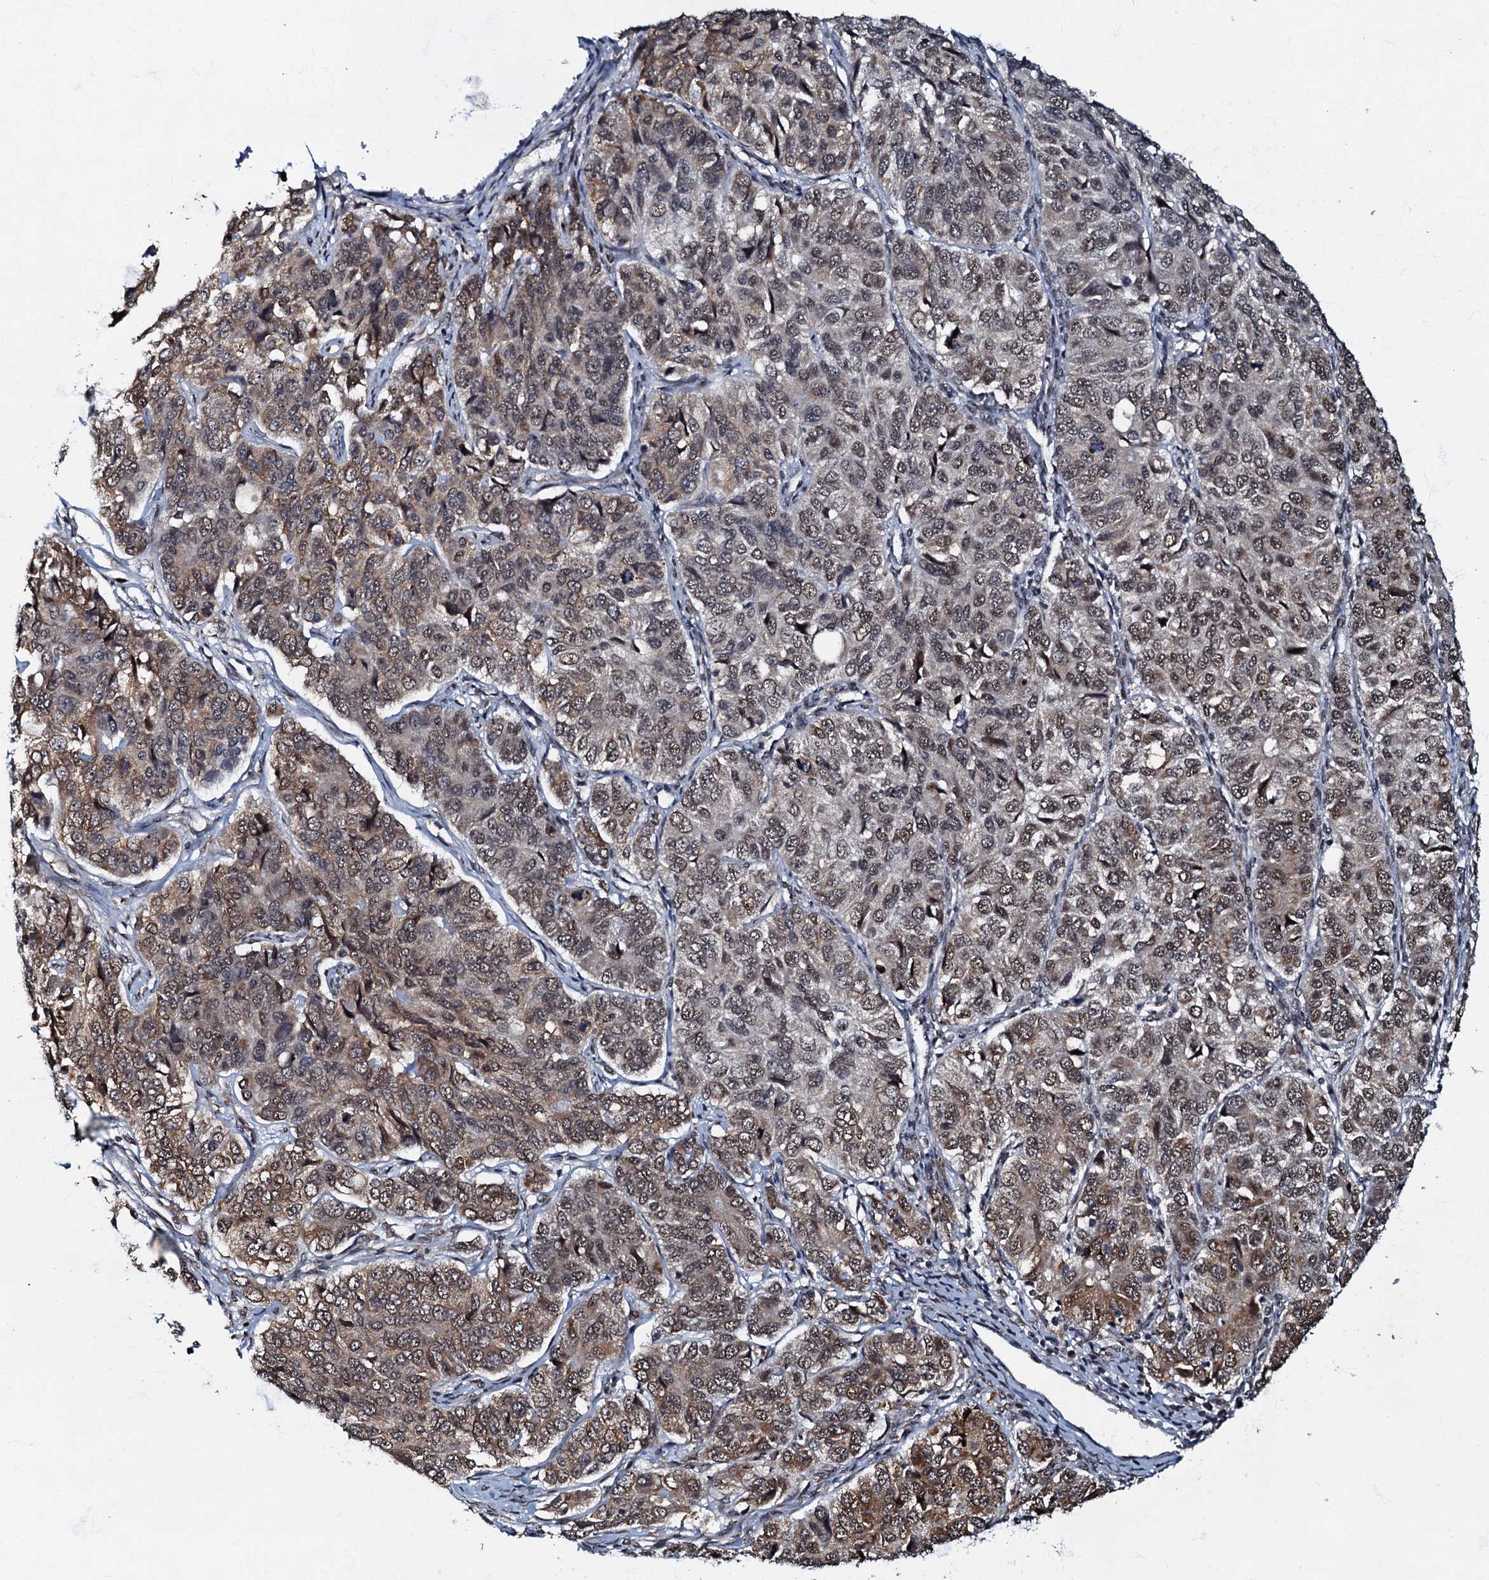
{"staining": {"intensity": "moderate", "quantity": ">75%", "location": "cytoplasmic/membranous,nuclear"}, "tissue": "ovarian cancer", "cell_type": "Tumor cells", "image_type": "cancer", "snomed": [{"axis": "morphology", "description": "Carcinoma, endometroid"}, {"axis": "topography", "description": "Ovary"}], "caption": "A high-resolution histopathology image shows IHC staining of ovarian cancer, which shows moderate cytoplasmic/membranous and nuclear staining in approximately >75% of tumor cells. The staining was performed using DAB, with brown indicating positive protein expression. Nuclei are stained blue with hematoxylin.", "gene": "C18orf32", "patient": {"sex": "female", "age": 51}}